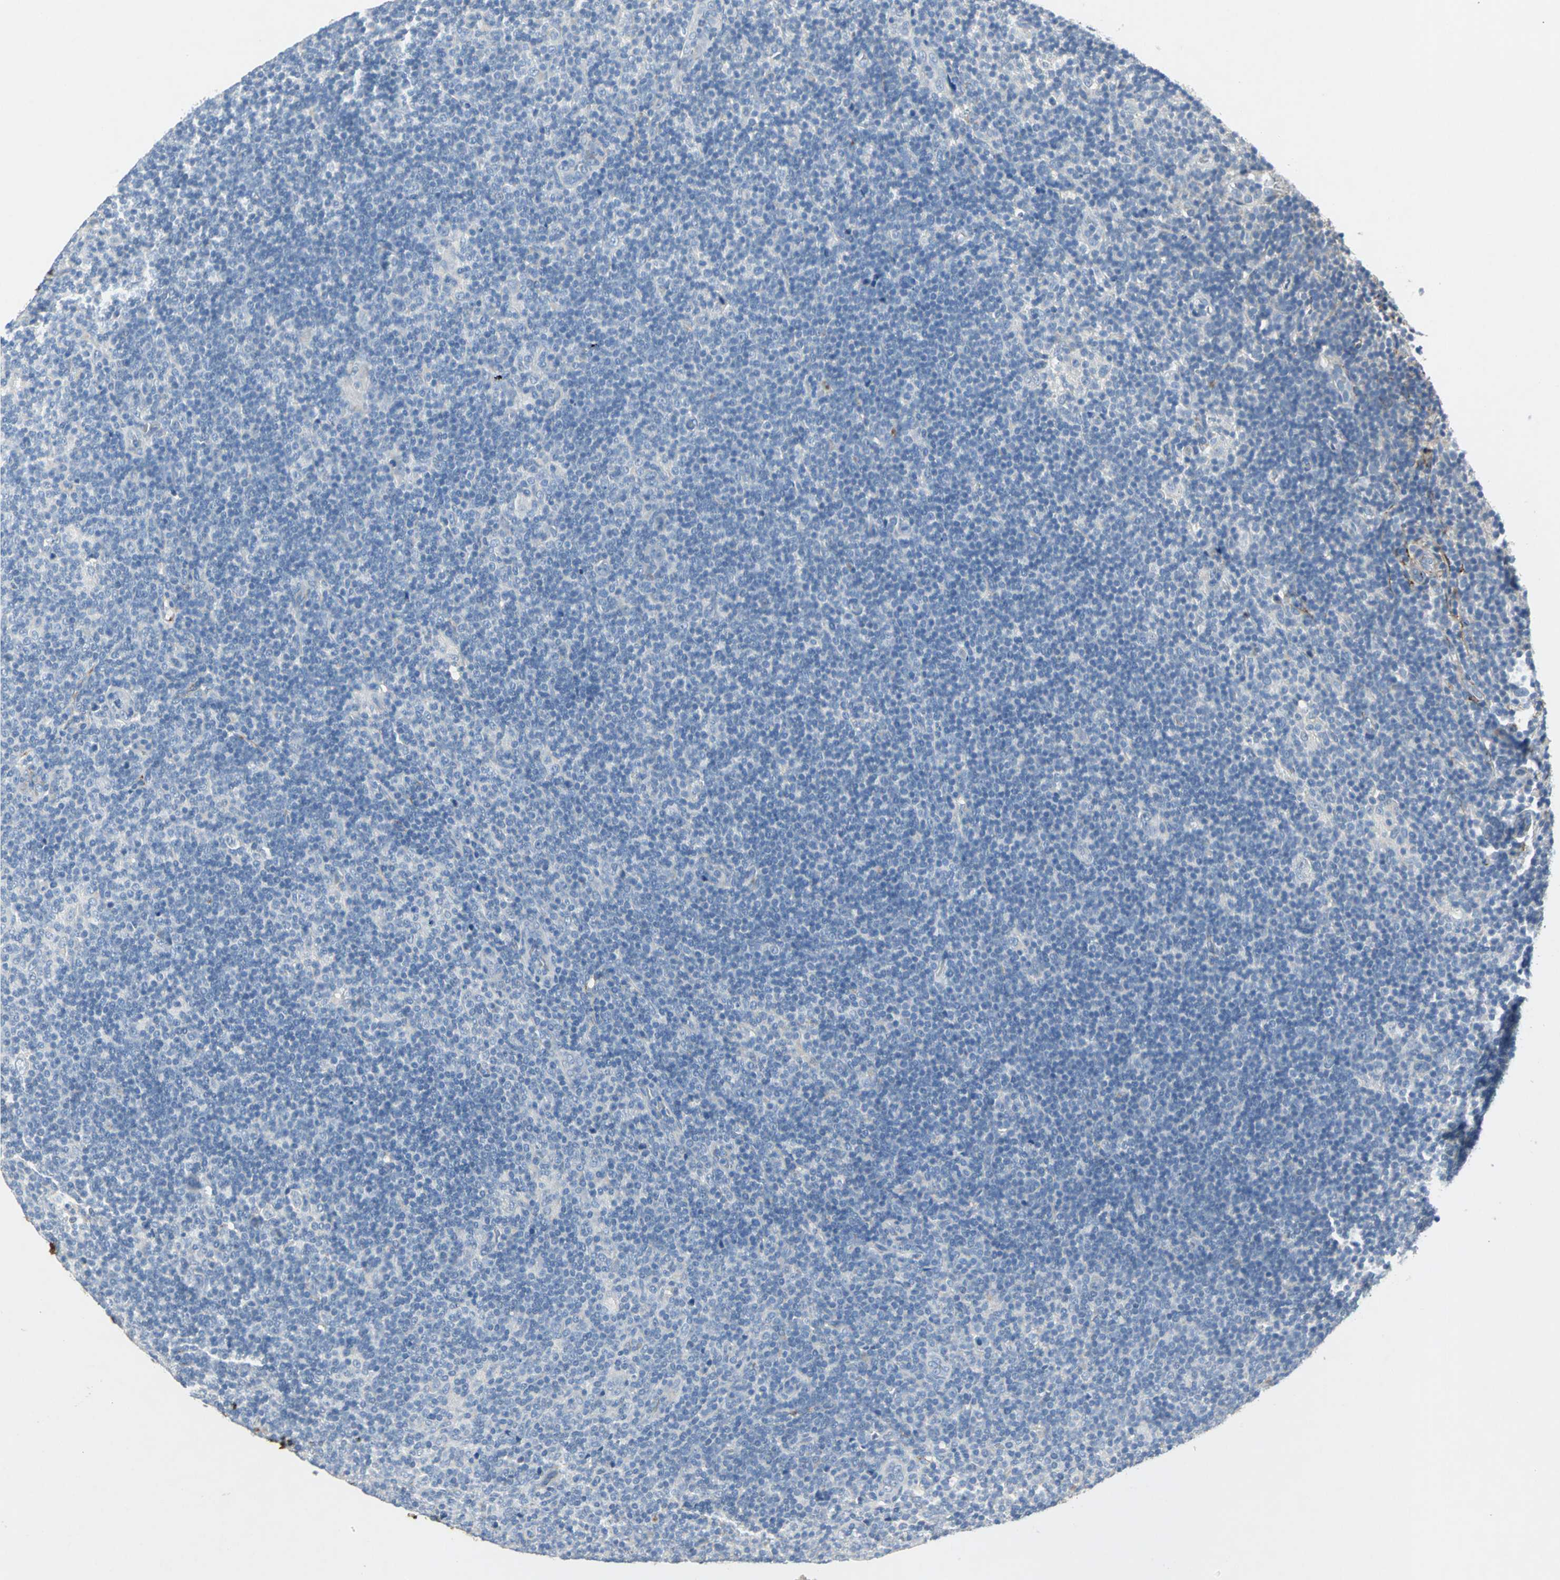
{"staining": {"intensity": "negative", "quantity": "none", "location": "none"}, "tissue": "lymphoma", "cell_type": "Tumor cells", "image_type": "cancer", "snomed": [{"axis": "morphology", "description": "Hodgkin's disease, NOS"}, {"axis": "topography", "description": "Lymph node"}], "caption": "This is an immunohistochemistry (IHC) image of human lymphoma. There is no staining in tumor cells.", "gene": "EFNB3", "patient": {"sex": "female", "age": 57}}